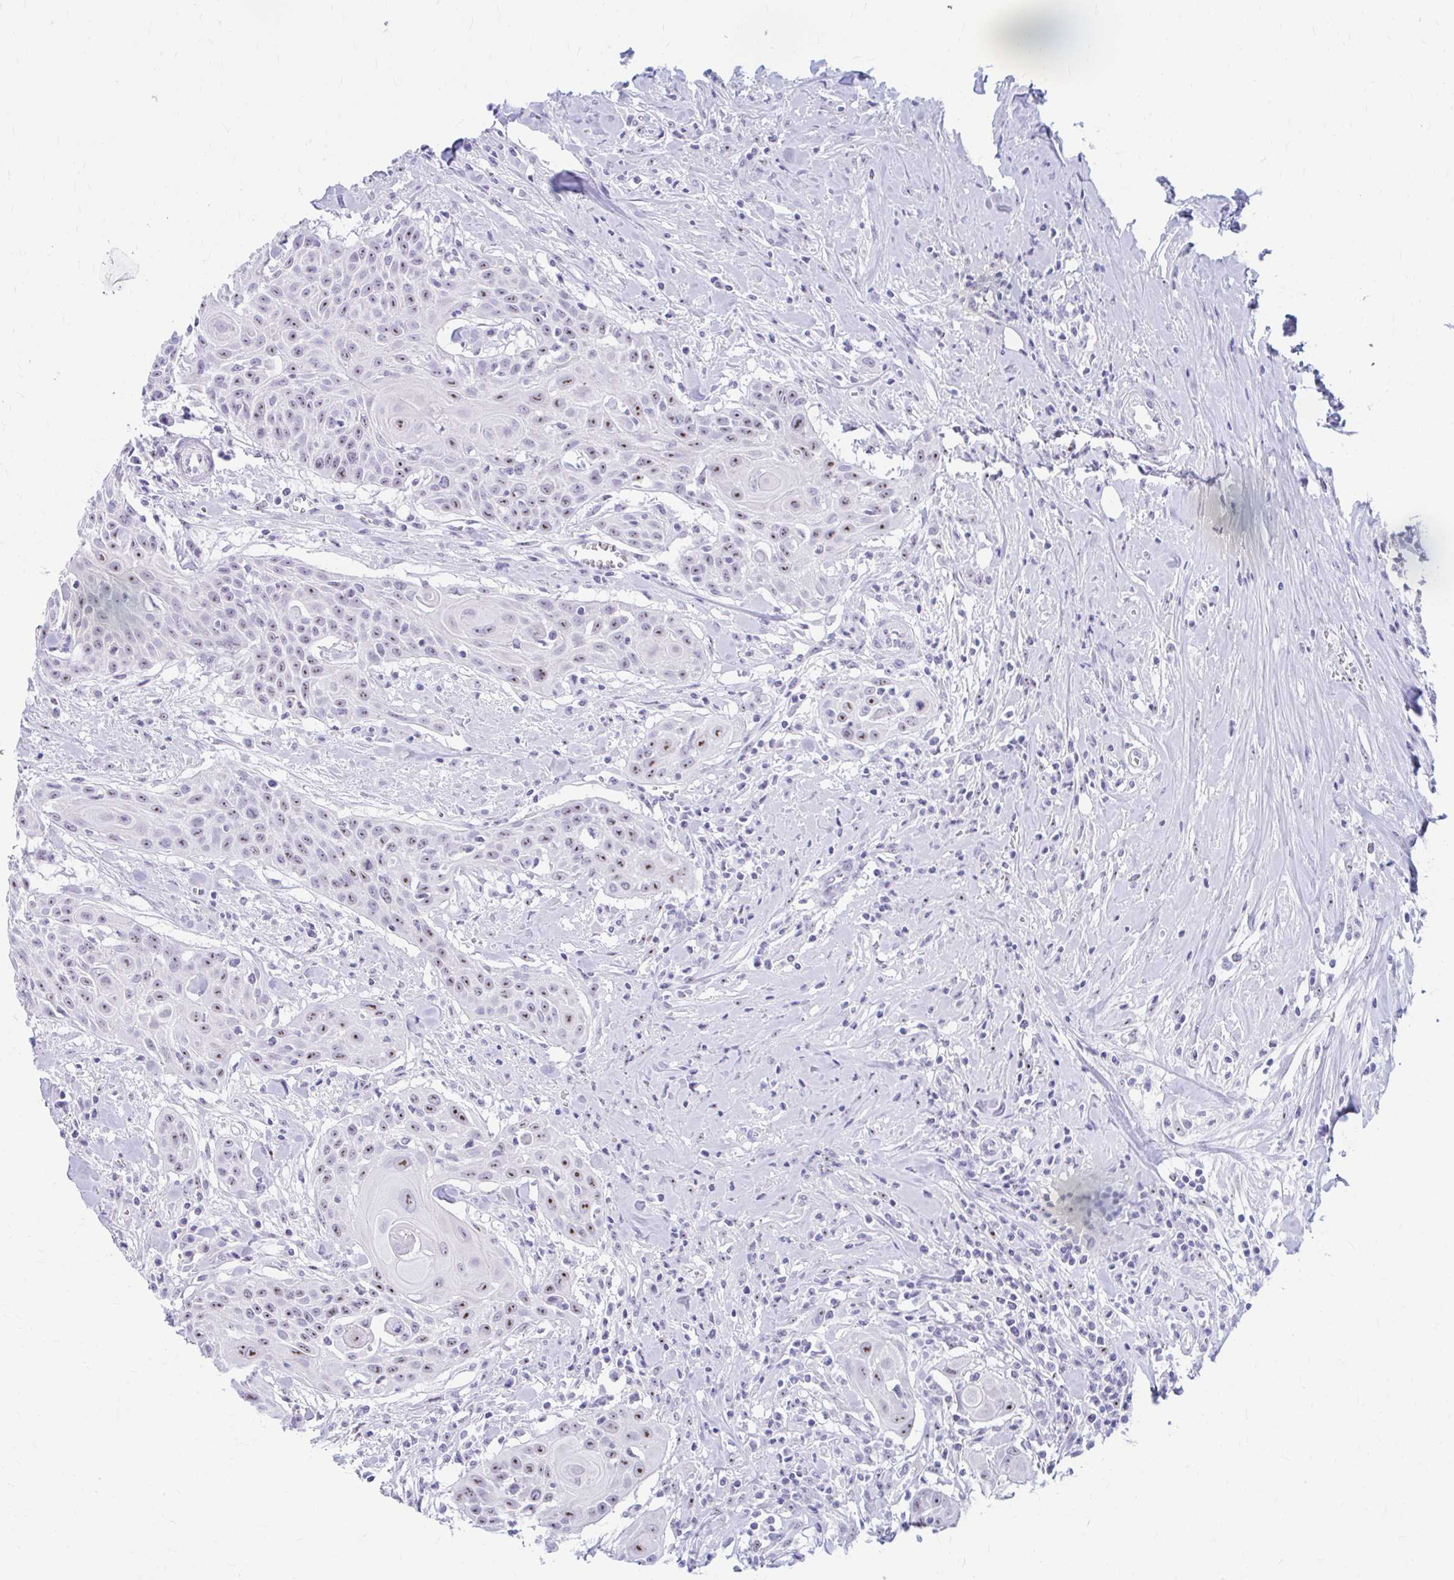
{"staining": {"intensity": "moderate", "quantity": ">75%", "location": "nuclear"}, "tissue": "head and neck cancer", "cell_type": "Tumor cells", "image_type": "cancer", "snomed": [{"axis": "morphology", "description": "Squamous cell carcinoma, NOS"}, {"axis": "topography", "description": "Lymph node"}, {"axis": "topography", "description": "Salivary gland"}, {"axis": "topography", "description": "Head-Neck"}], "caption": "Protein analysis of head and neck cancer tissue displays moderate nuclear expression in about >75% of tumor cells.", "gene": "FTSJ3", "patient": {"sex": "female", "age": 74}}